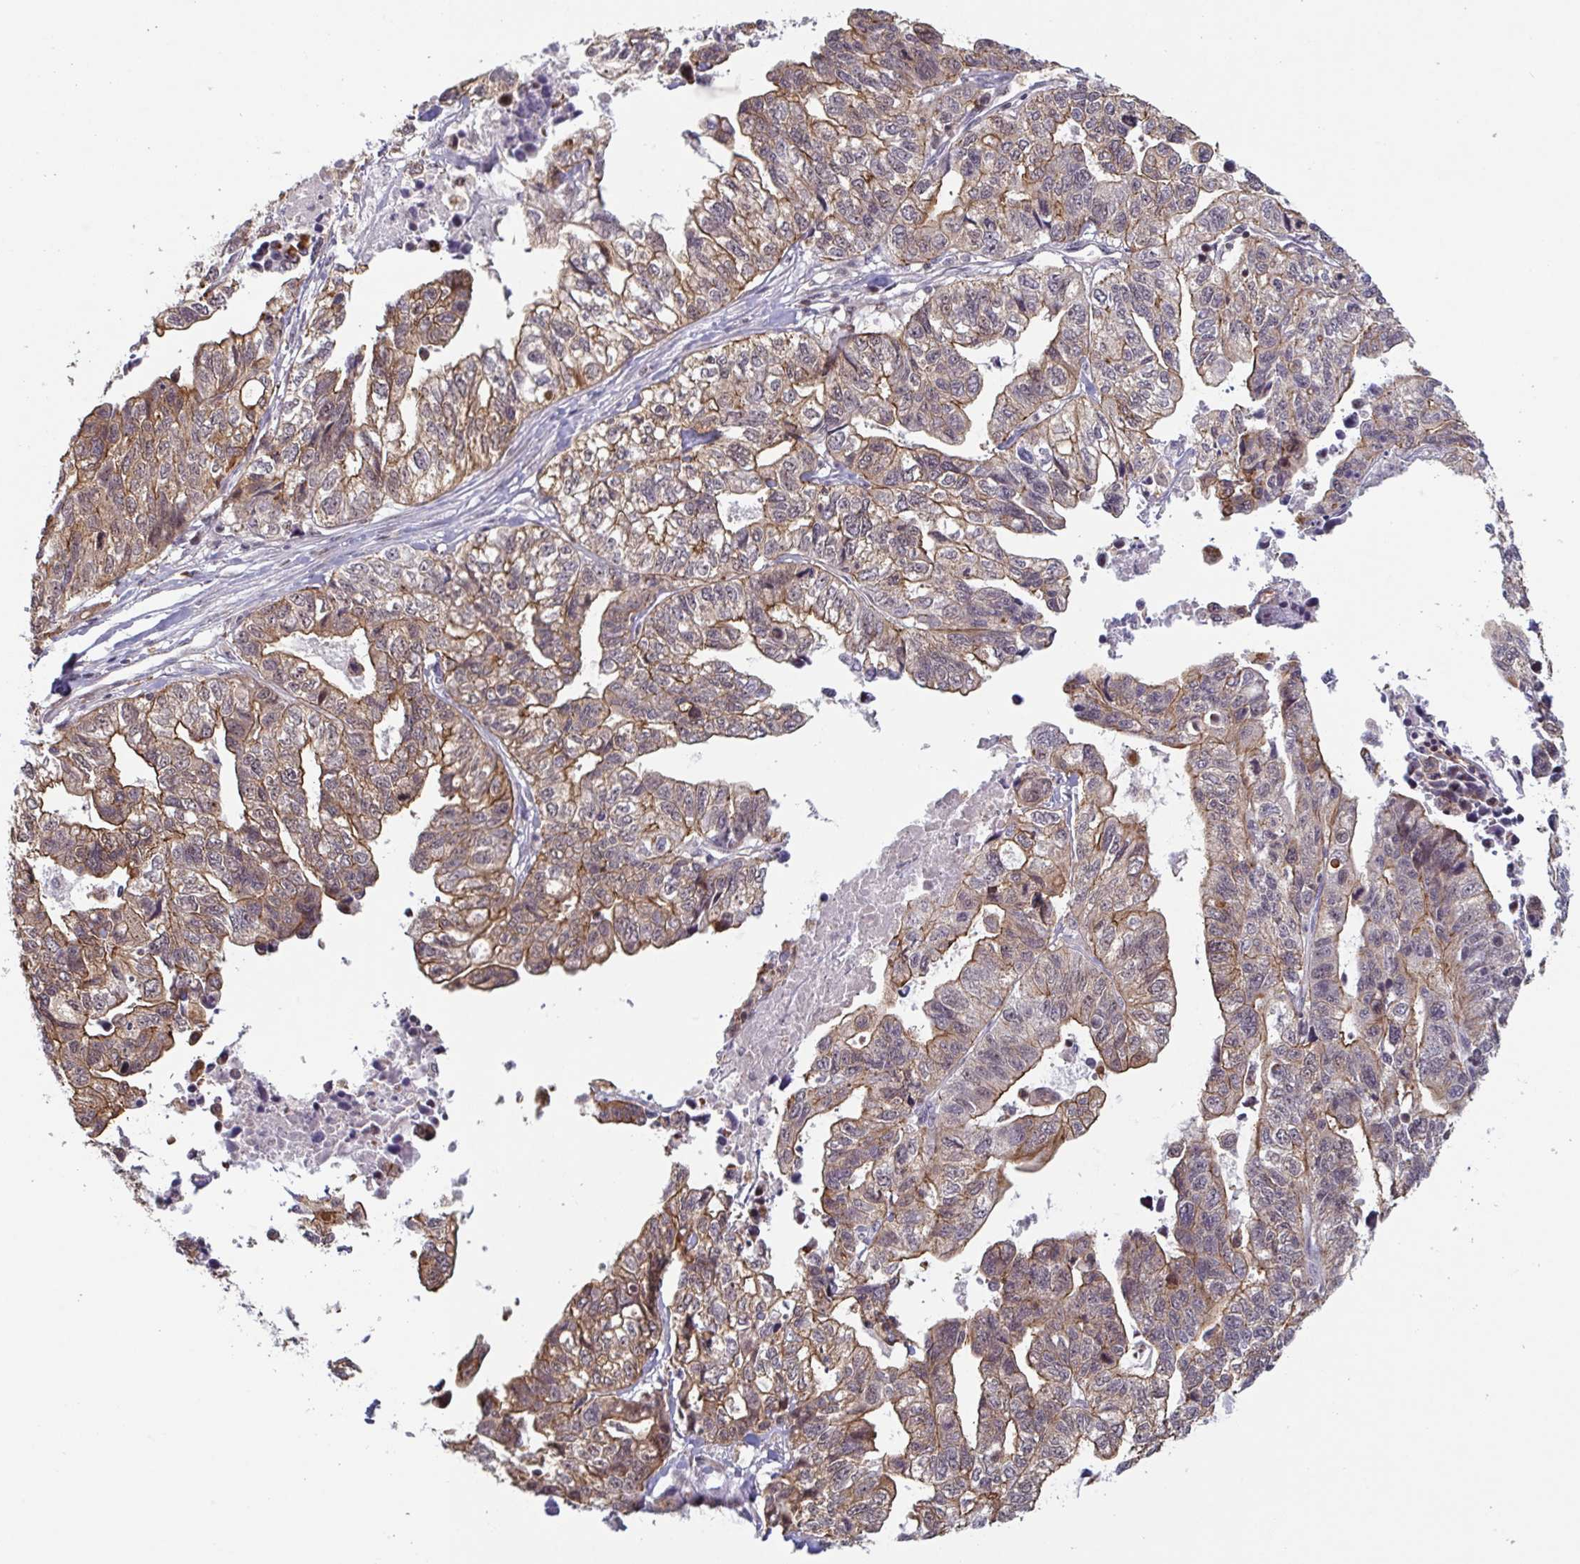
{"staining": {"intensity": "moderate", "quantity": ">75%", "location": "cytoplasmic/membranous"}, "tissue": "stomach cancer", "cell_type": "Tumor cells", "image_type": "cancer", "snomed": [{"axis": "morphology", "description": "Adenocarcinoma, NOS"}, {"axis": "topography", "description": "Stomach, upper"}], "caption": "This is an image of IHC staining of stomach cancer, which shows moderate positivity in the cytoplasmic/membranous of tumor cells.", "gene": "NLRP13", "patient": {"sex": "female", "age": 67}}